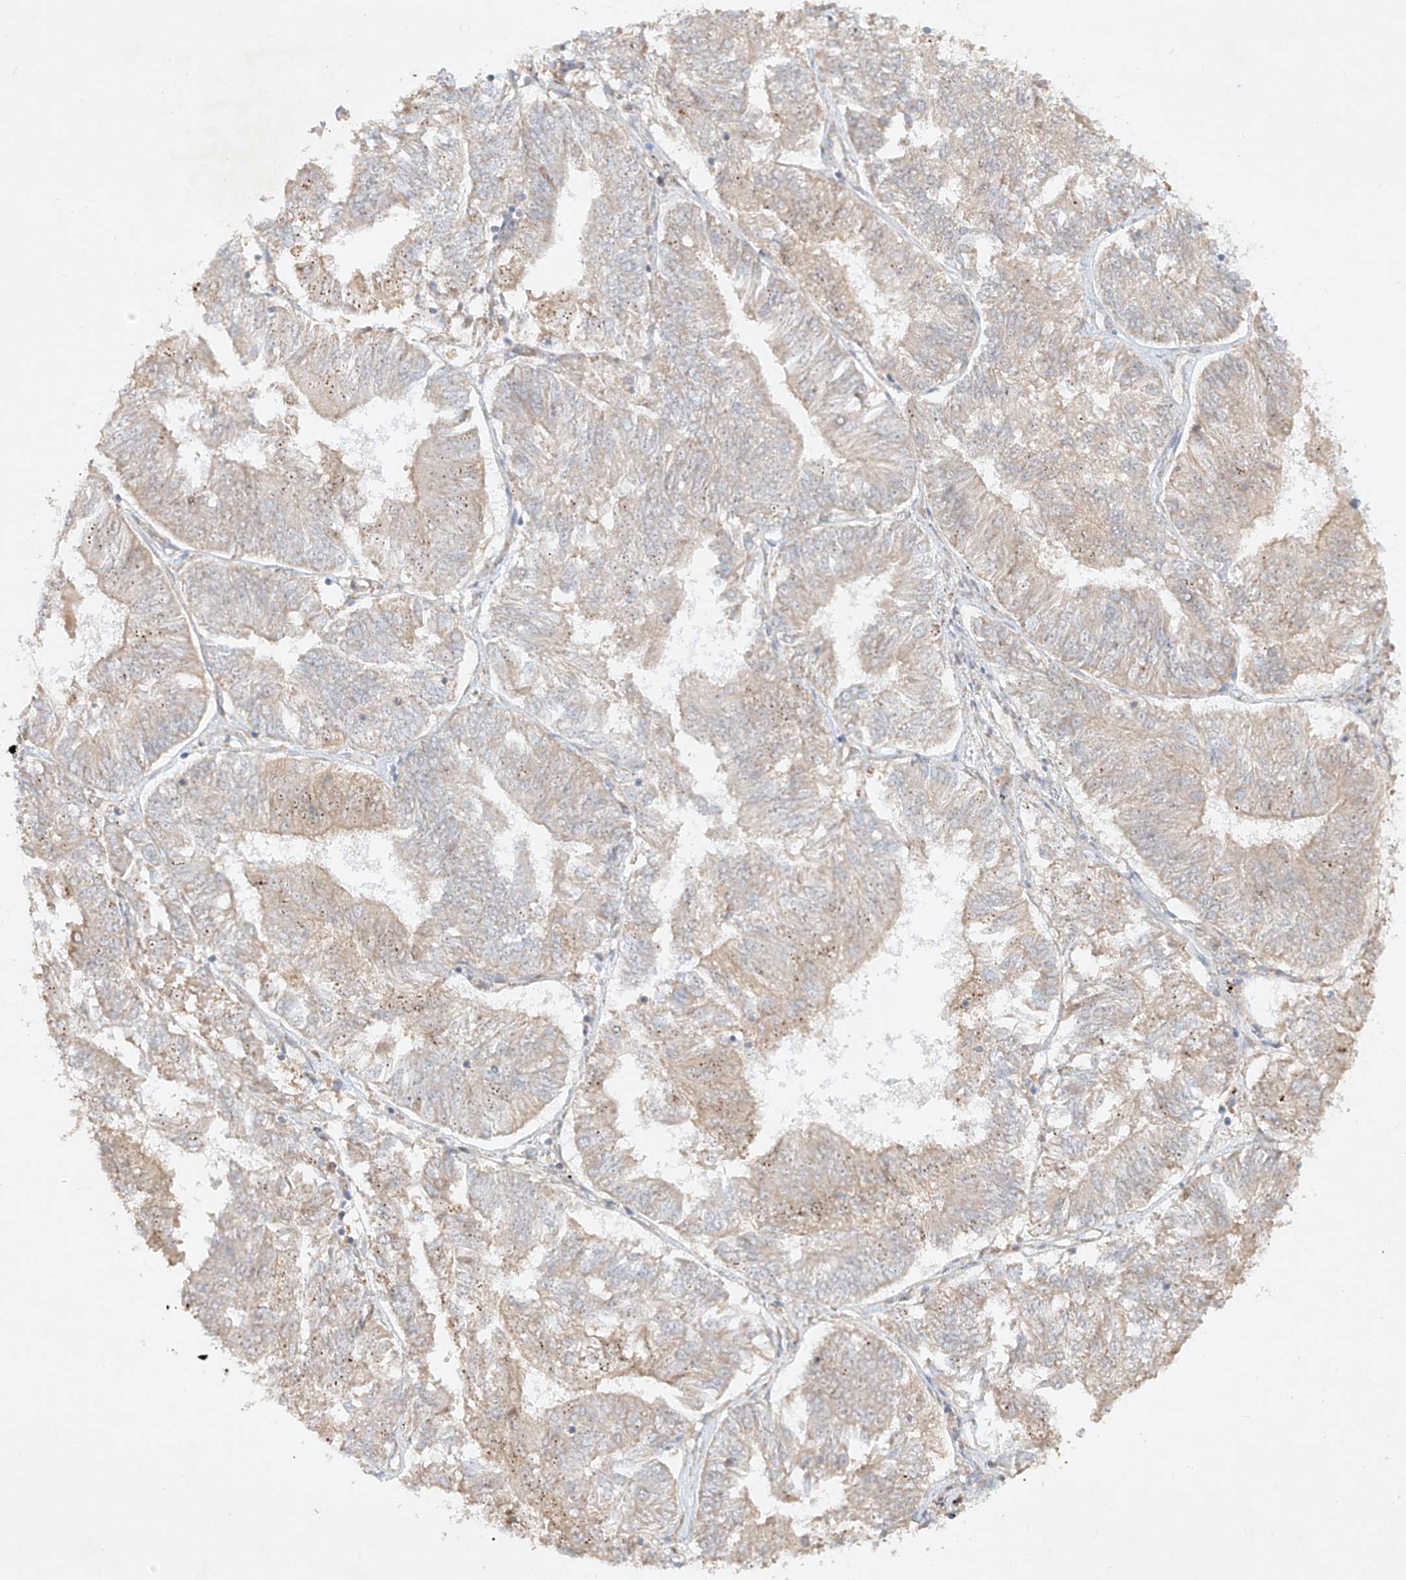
{"staining": {"intensity": "negative", "quantity": "none", "location": "none"}, "tissue": "endometrial cancer", "cell_type": "Tumor cells", "image_type": "cancer", "snomed": [{"axis": "morphology", "description": "Adenocarcinoma, NOS"}, {"axis": "topography", "description": "Endometrium"}], "caption": "The histopathology image displays no significant staining in tumor cells of endometrial cancer (adenocarcinoma).", "gene": "KPNA7", "patient": {"sex": "female", "age": 58}}